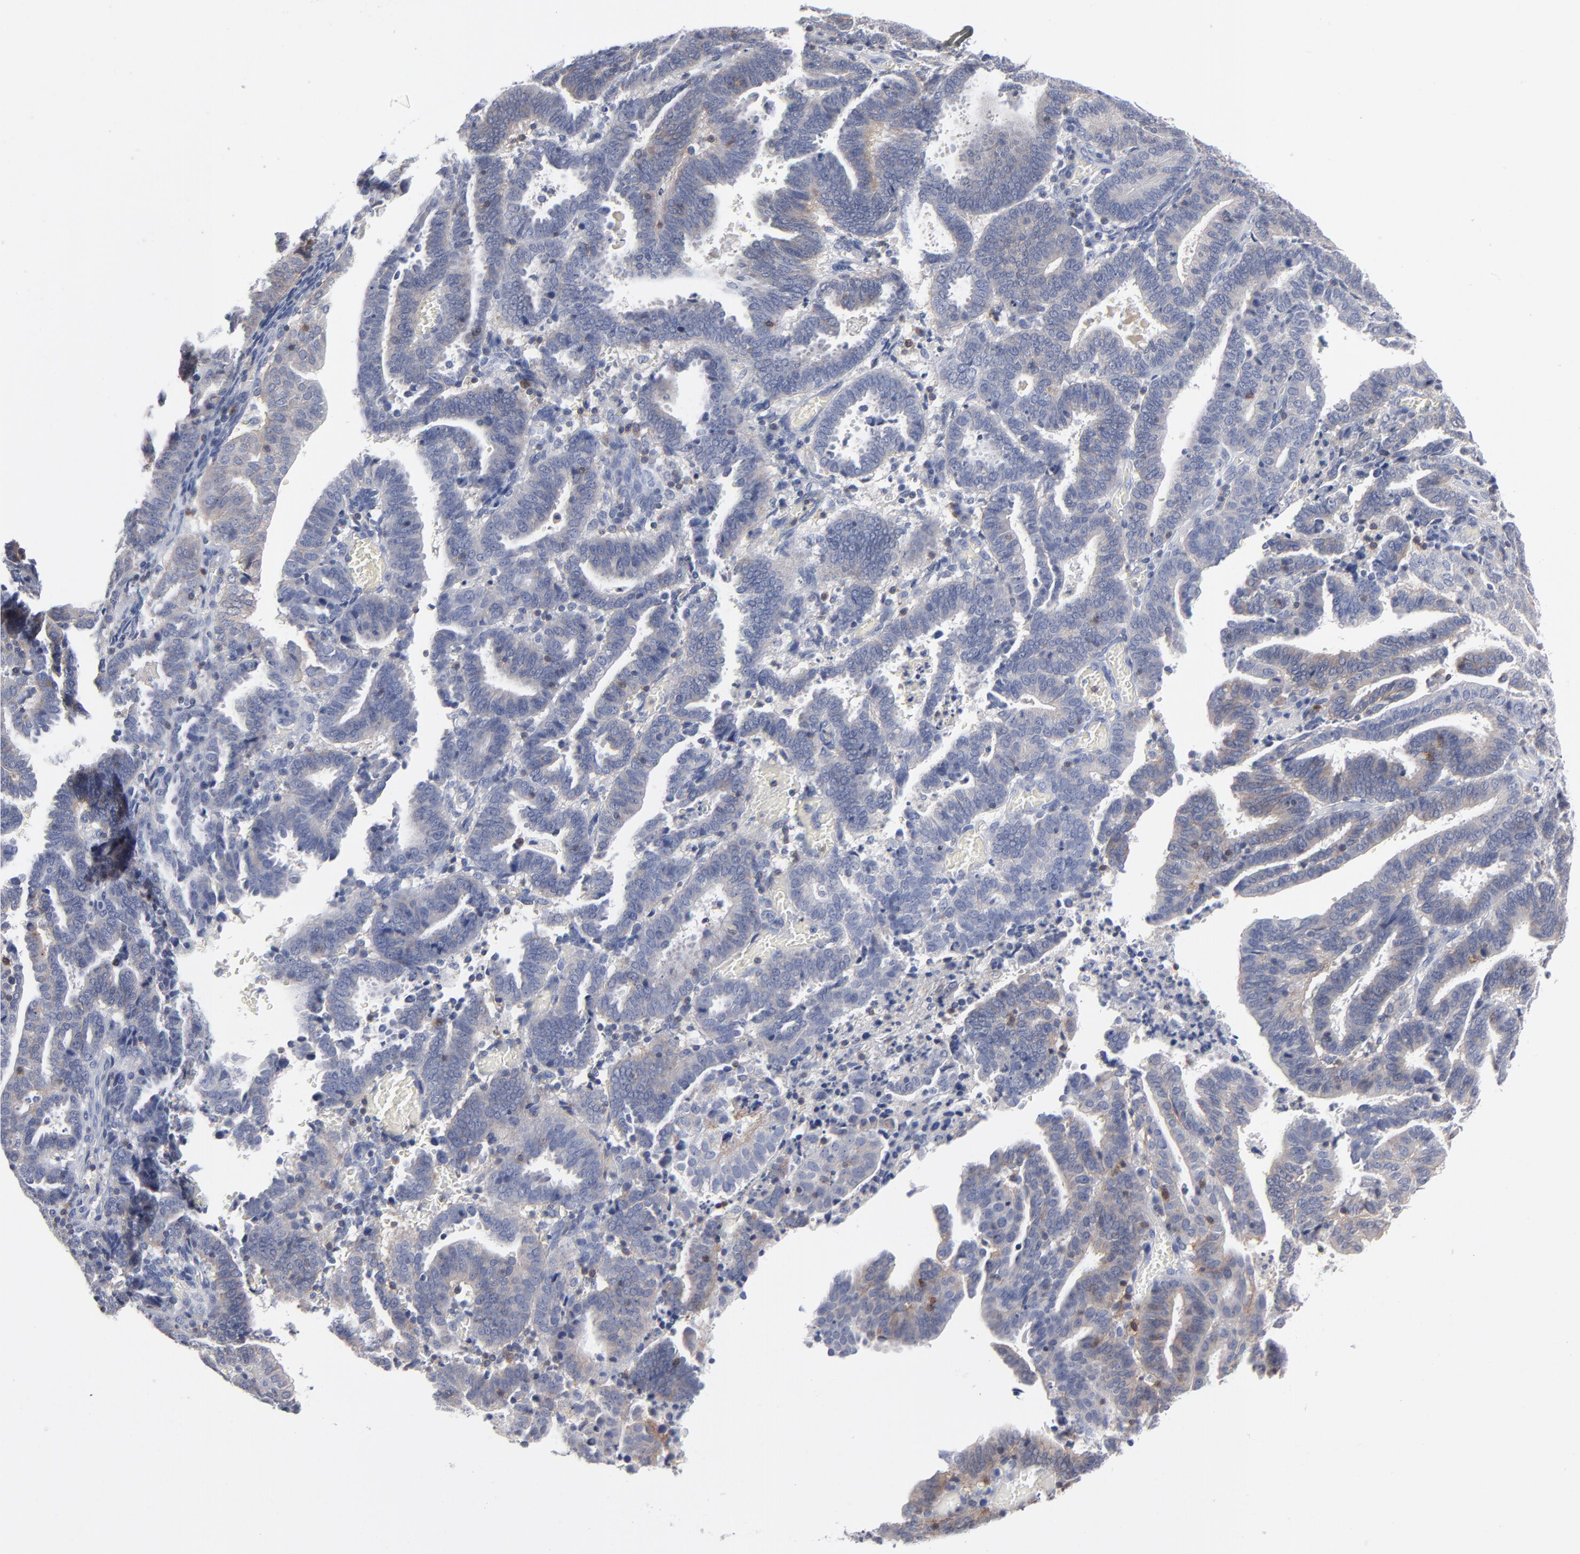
{"staining": {"intensity": "weak", "quantity": "<25%", "location": "cytoplasmic/membranous"}, "tissue": "endometrial cancer", "cell_type": "Tumor cells", "image_type": "cancer", "snomed": [{"axis": "morphology", "description": "Adenocarcinoma, NOS"}, {"axis": "topography", "description": "Uterus"}], "caption": "Human adenocarcinoma (endometrial) stained for a protein using immunohistochemistry (IHC) displays no expression in tumor cells.", "gene": "PDLIM2", "patient": {"sex": "female", "age": 83}}